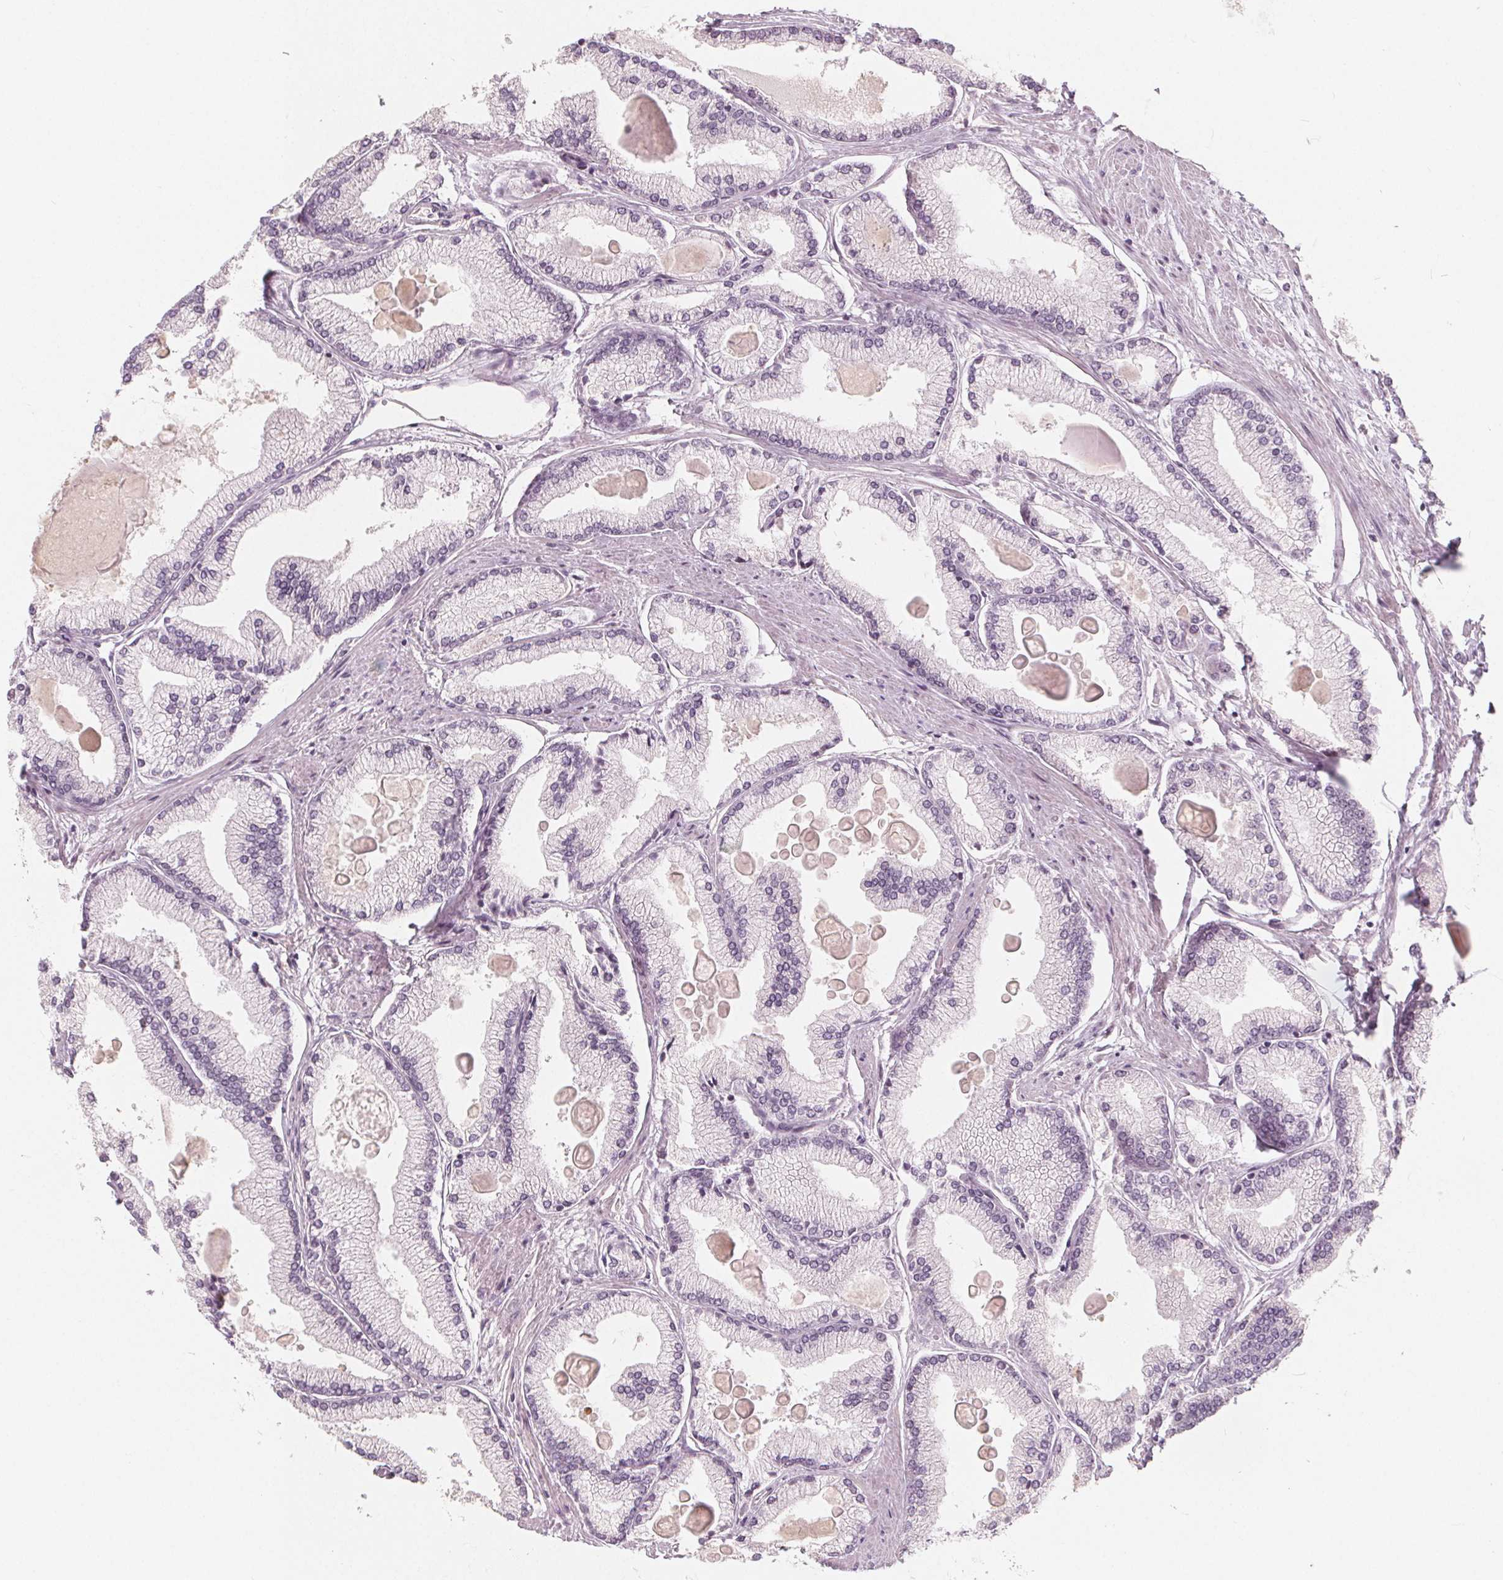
{"staining": {"intensity": "negative", "quantity": "none", "location": "none"}, "tissue": "prostate cancer", "cell_type": "Tumor cells", "image_type": "cancer", "snomed": [{"axis": "morphology", "description": "Adenocarcinoma, High grade"}, {"axis": "topography", "description": "Prostate"}], "caption": "High power microscopy image of an immunohistochemistry (IHC) image of prostate cancer (adenocarcinoma (high-grade)), revealing no significant expression in tumor cells.", "gene": "NUP210L", "patient": {"sex": "male", "age": 68}}